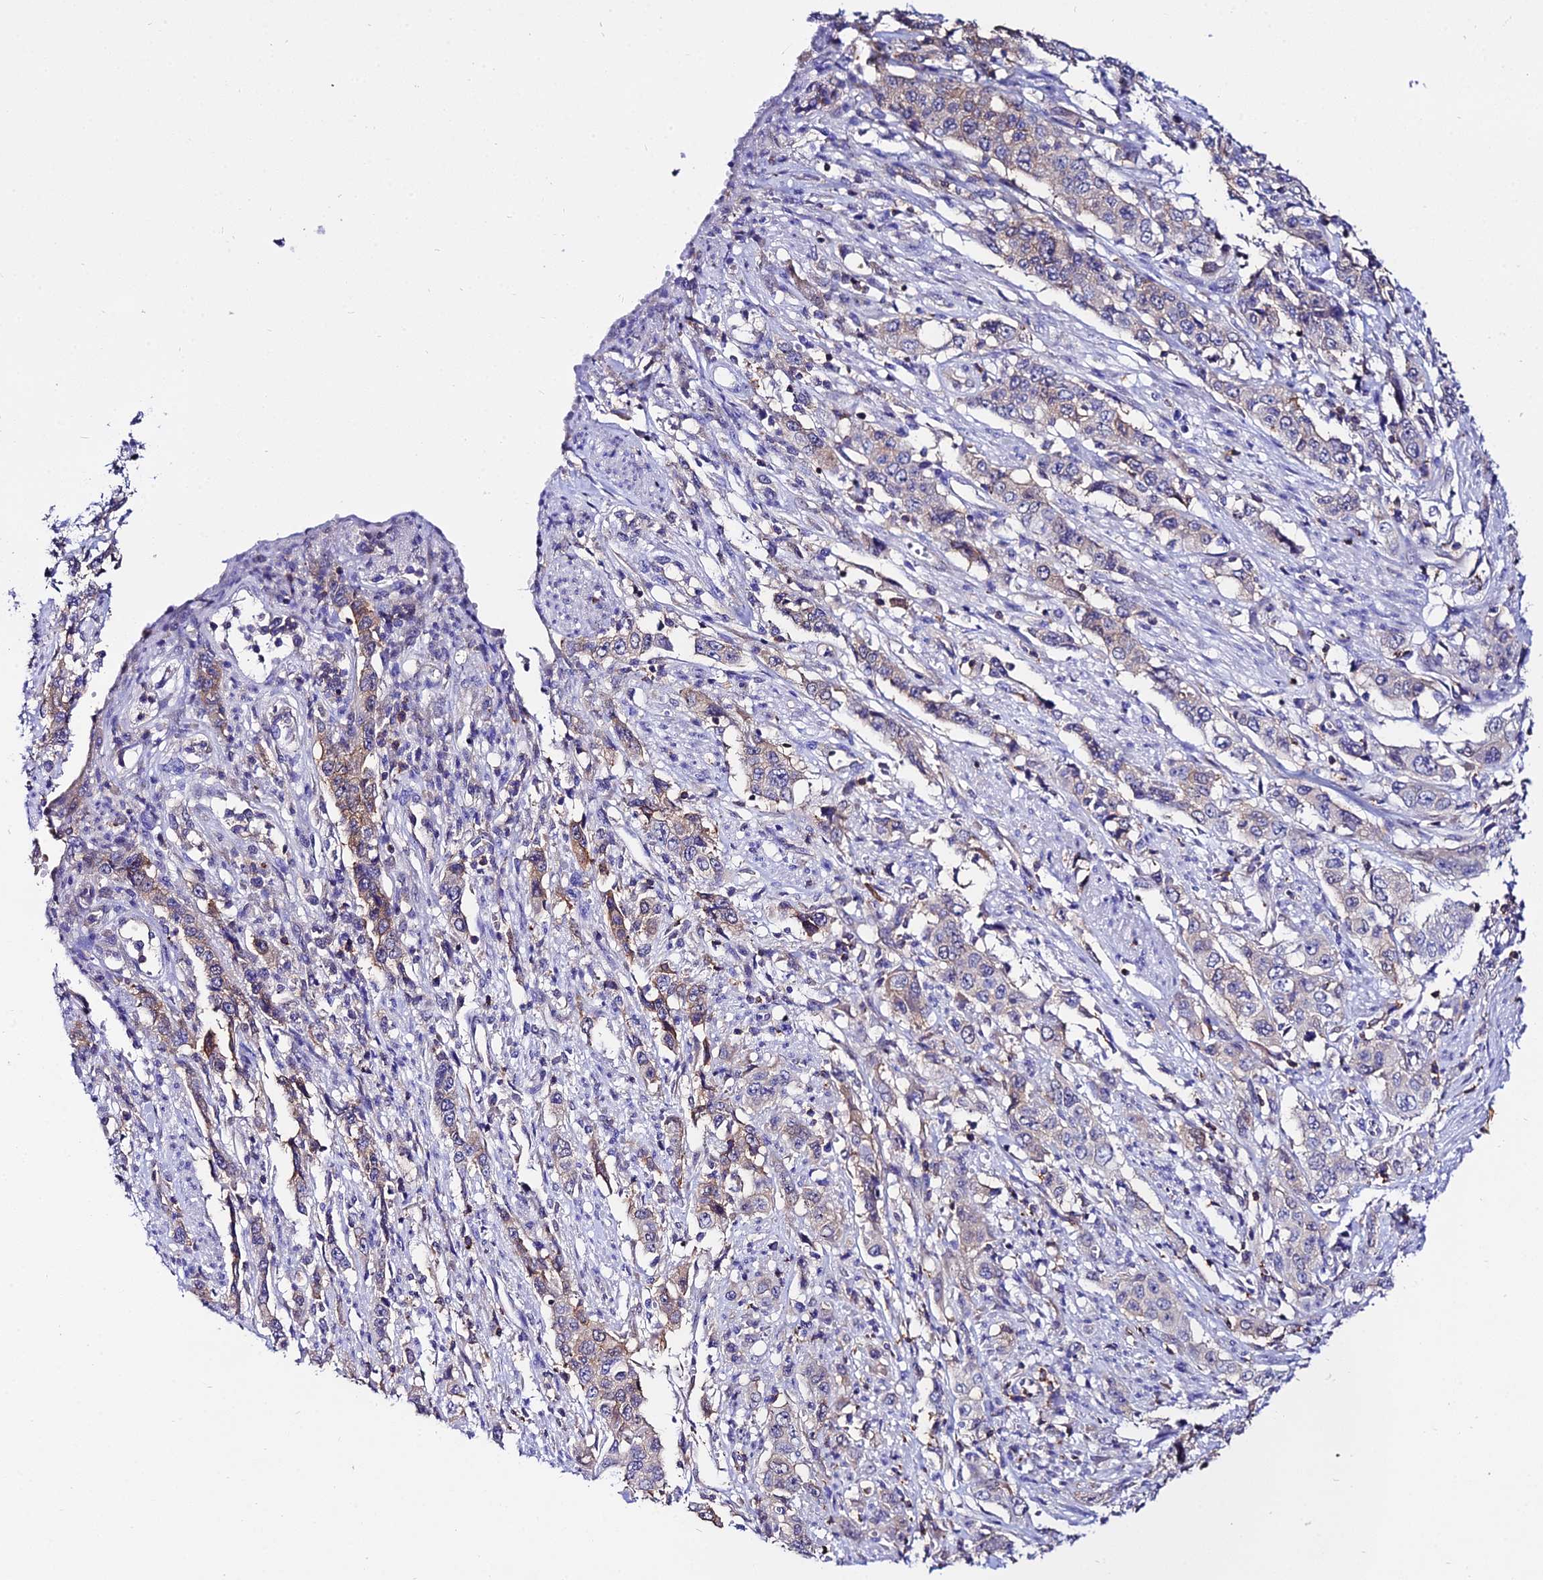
{"staining": {"intensity": "weak", "quantity": "<25%", "location": "cytoplasmic/membranous"}, "tissue": "stomach cancer", "cell_type": "Tumor cells", "image_type": "cancer", "snomed": [{"axis": "morphology", "description": "Adenocarcinoma, NOS"}, {"axis": "topography", "description": "Stomach, upper"}], "caption": "High magnification brightfield microscopy of stomach adenocarcinoma stained with DAB (3,3'-diaminobenzidine) (brown) and counterstained with hematoxylin (blue): tumor cells show no significant expression. (DAB (3,3'-diaminobenzidine) immunohistochemistry (IHC), high magnification).", "gene": "S100A16", "patient": {"sex": "male", "age": 62}}